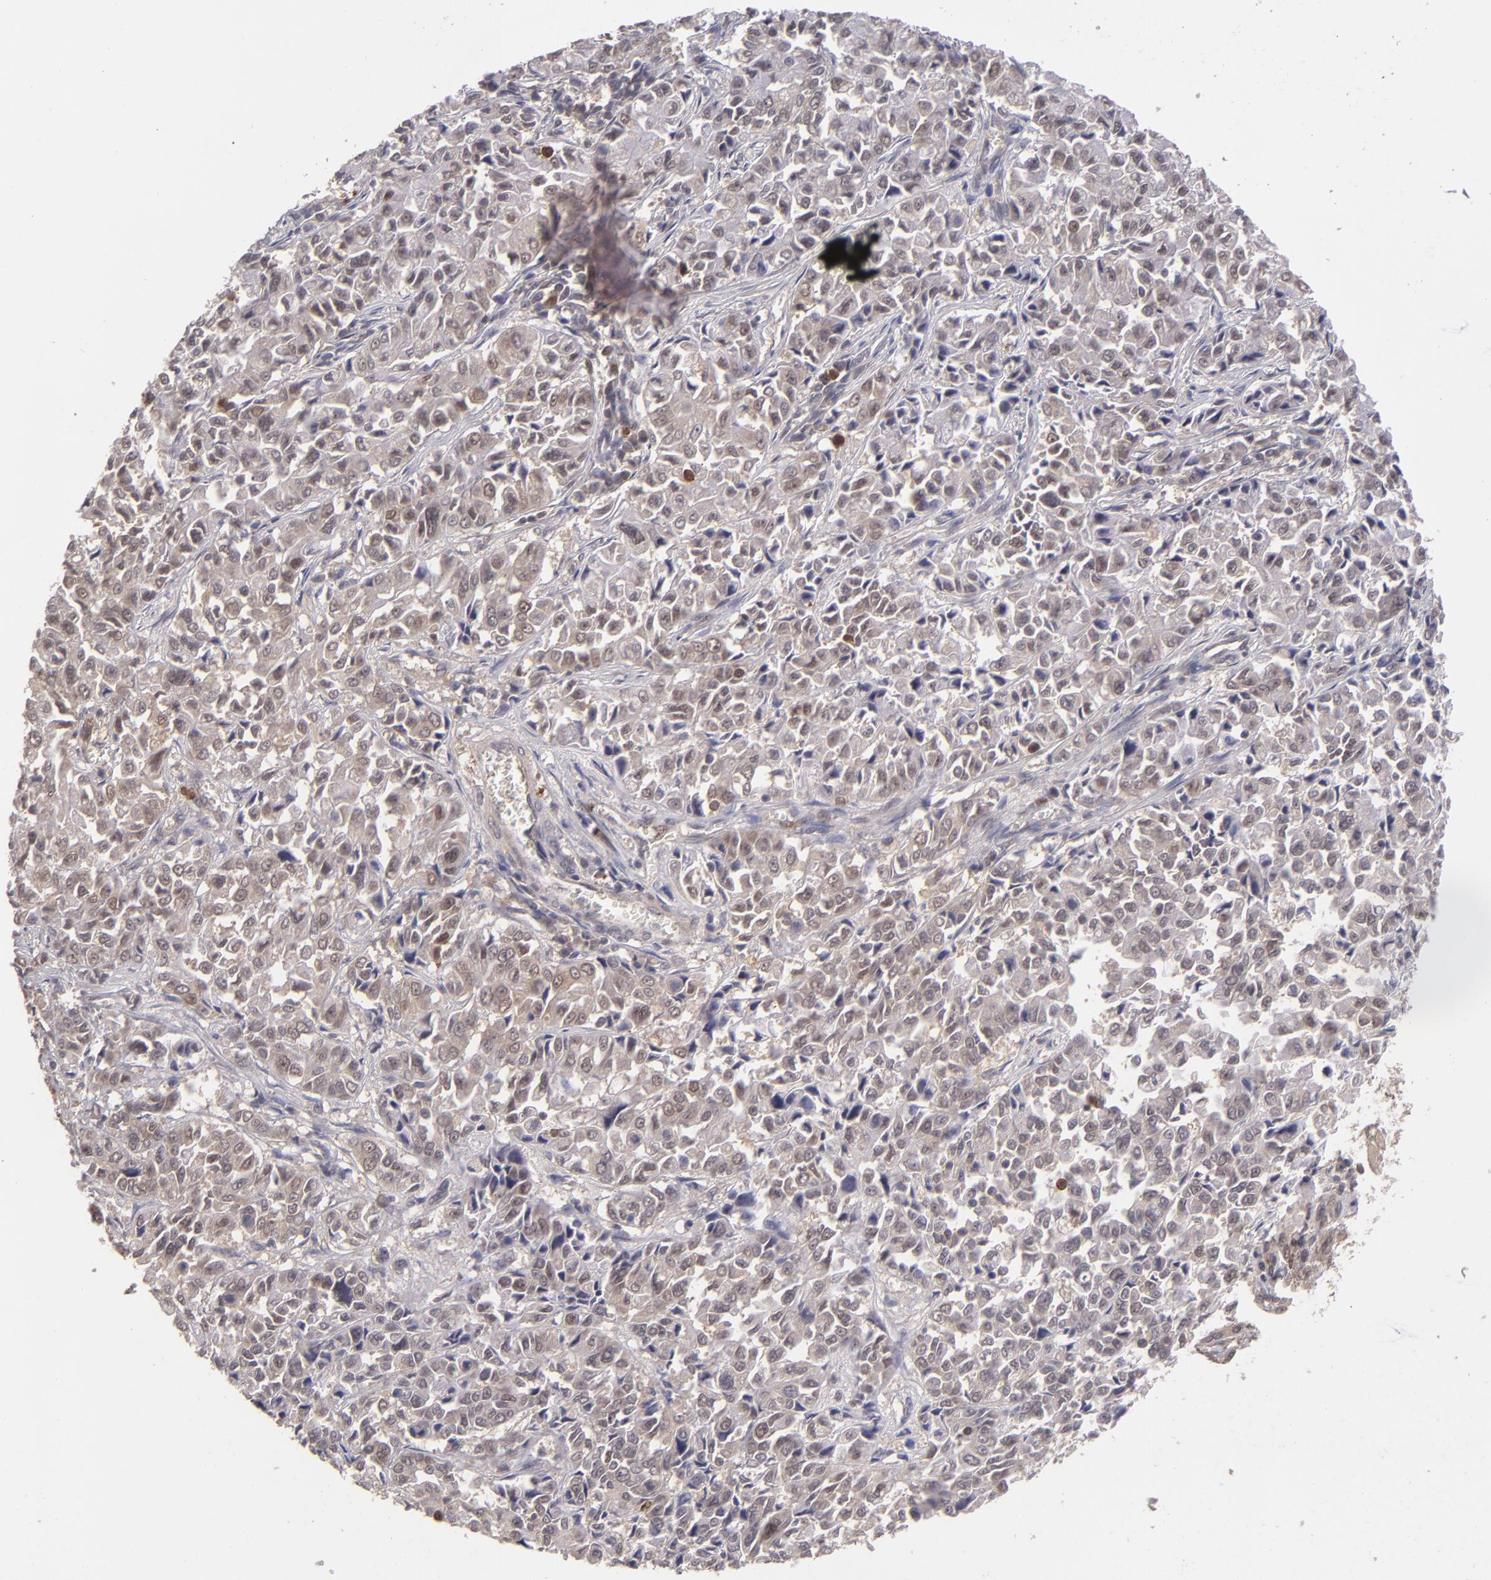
{"staining": {"intensity": "moderate", "quantity": ">75%", "location": "cytoplasmic/membranous"}, "tissue": "pancreatic cancer", "cell_type": "Tumor cells", "image_type": "cancer", "snomed": [{"axis": "morphology", "description": "Adenocarcinoma, NOS"}, {"axis": "topography", "description": "Pancreas"}], "caption": "Human pancreatic cancer stained with a protein marker displays moderate staining in tumor cells.", "gene": "TYMS", "patient": {"sex": "female", "age": 52}}